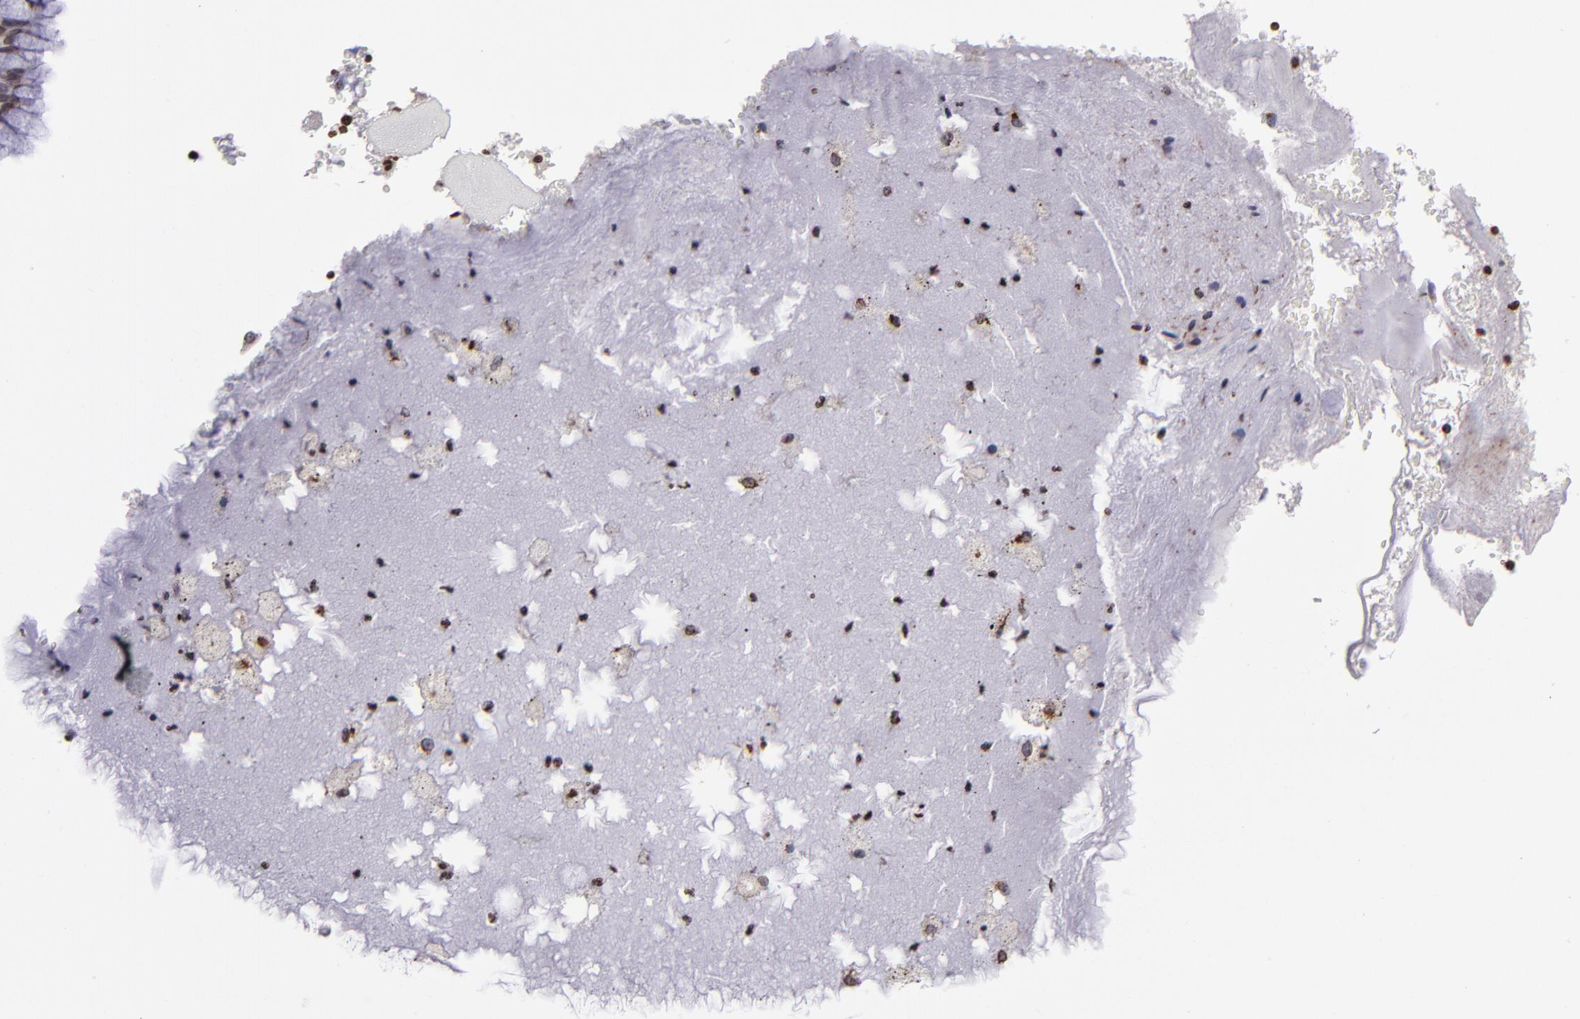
{"staining": {"intensity": "moderate", "quantity": ">75%", "location": "cytoplasmic/membranous,nuclear"}, "tissue": "bronchus", "cell_type": "Respiratory epithelial cells", "image_type": "normal", "snomed": [{"axis": "morphology", "description": "Normal tissue, NOS"}, {"axis": "topography", "description": "Bronchus"}, {"axis": "topography", "description": "Lung"}], "caption": "Immunohistochemical staining of benign human bronchus displays >75% levels of moderate cytoplasmic/membranous,nuclear protein positivity in about >75% of respiratory epithelial cells. (DAB IHC, brown staining for protein, blue staining for nuclei).", "gene": "CSDC2", "patient": {"sex": "female", "age": 56}}